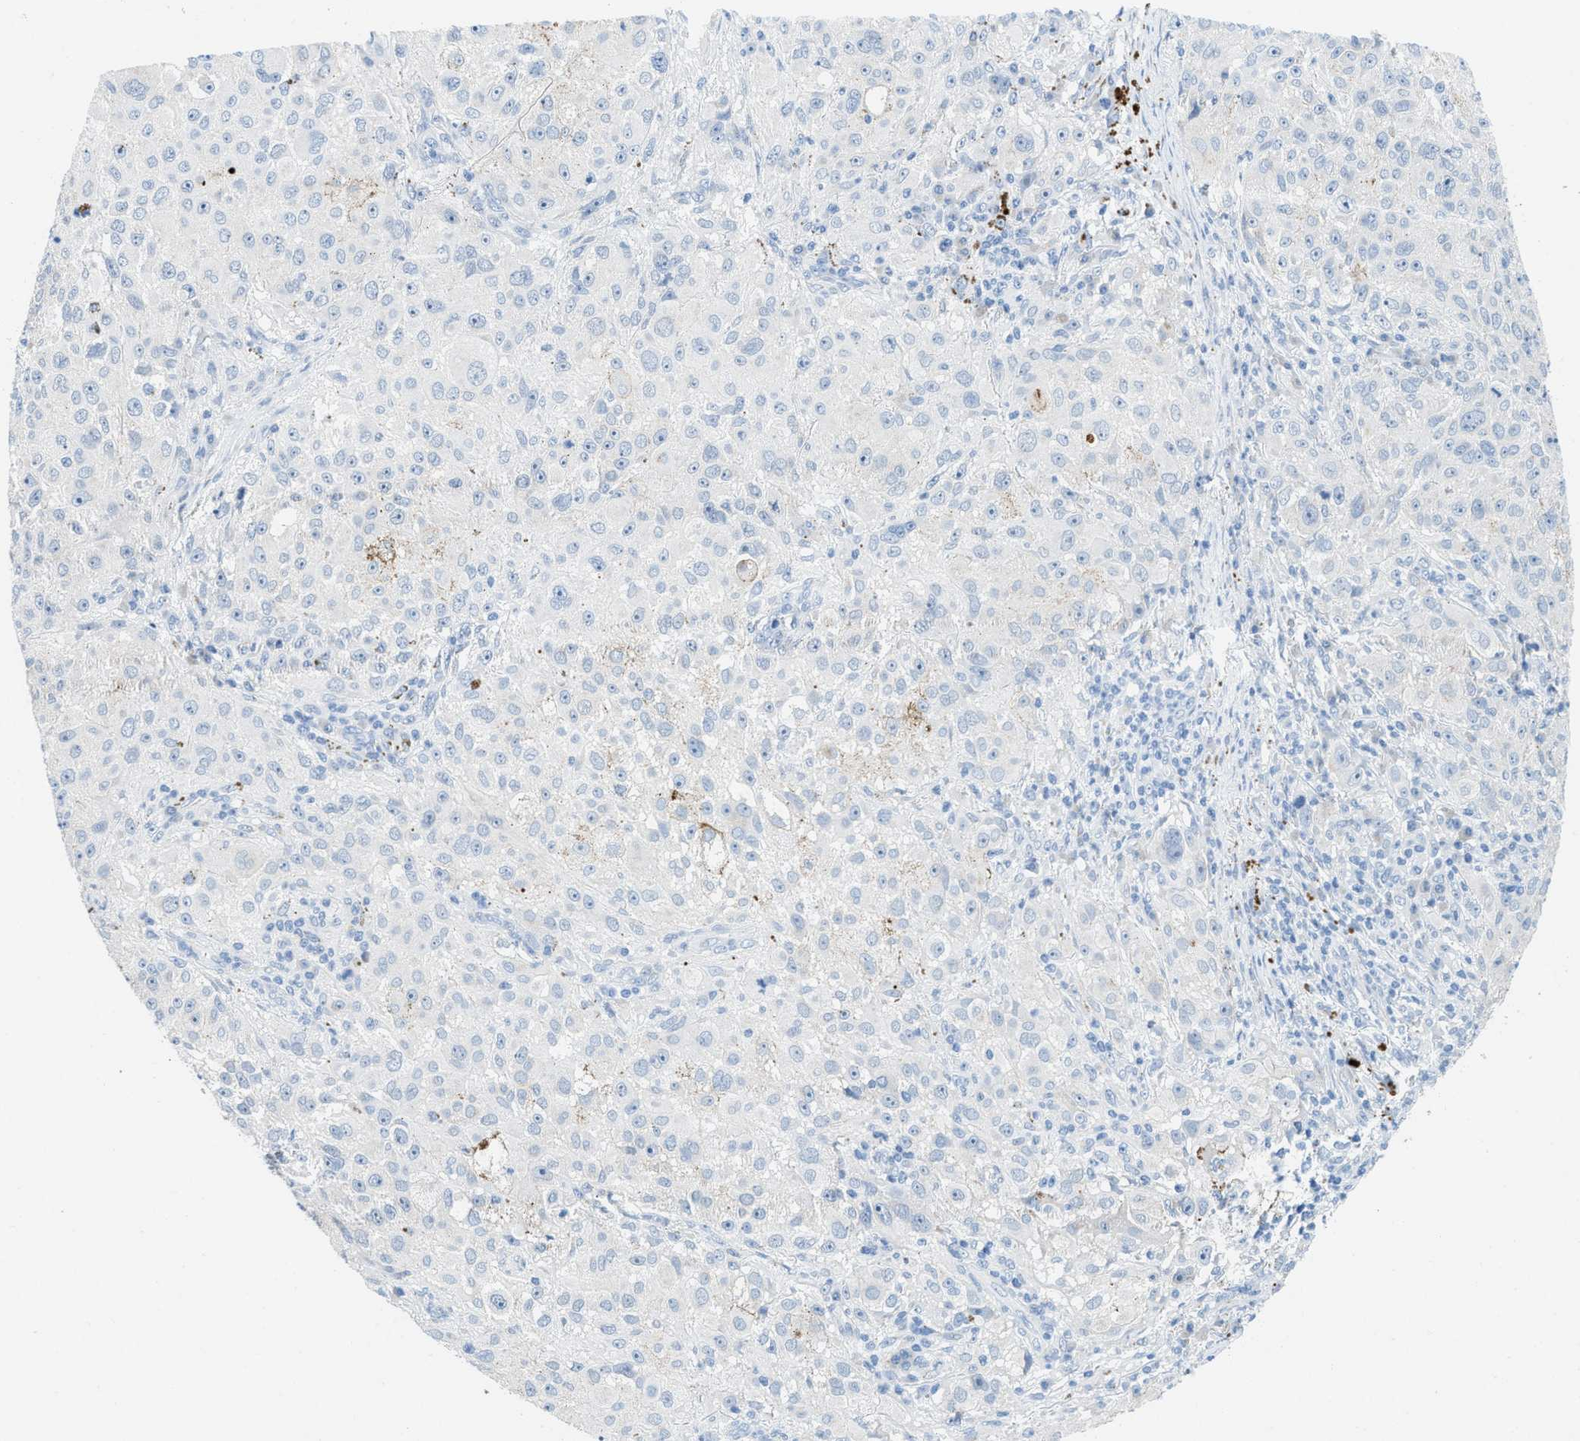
{"staining": {"intensity": "negative", "quantity": "none", "location": "none"}, "tissue": "melanoma", "cell_type": "Tumor cells", "image_type": "cancer", "snomed": [{"axis": "morphology", "description": "Necrosis, NOS"}, {"axis": "morphology", "description": "Malignant melanoma, NOS"}, {"axis": "topography", "description": "Skin"}], "caption": "Photomicrograph shows no significant protein positivity in tumor cells of melanoma. The staining is performed using DAB brown chromogen with nuclei counter-stained in using hematoxylin.", "gene": "TSPAN3", "patient": {"sex": "female", "age": 87}}